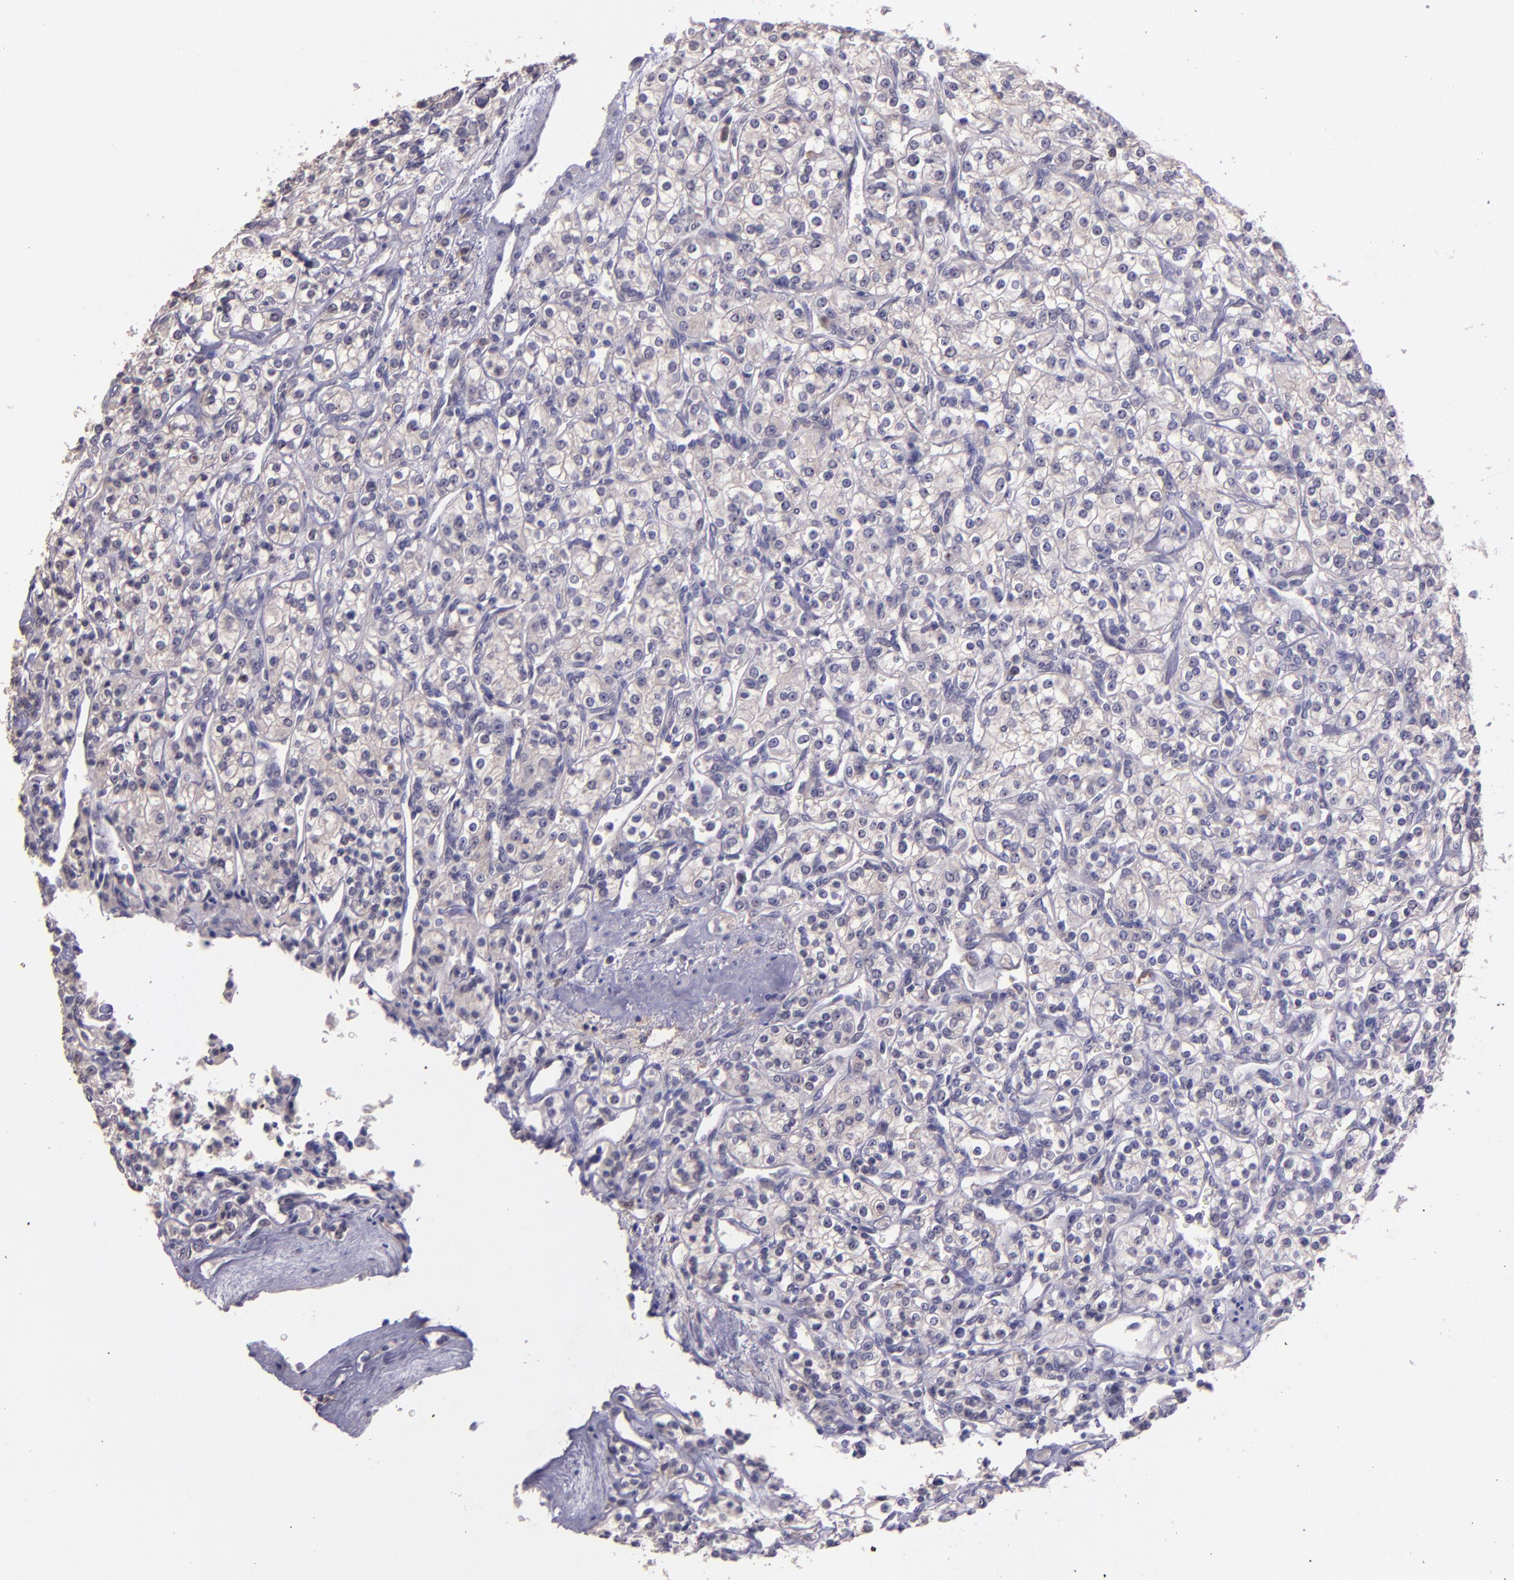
{"staining": {"intensity": "negative", "quantity": "none", "location": "none"}, "tissue": "renal cancer", "cell_type": "Tumor cells", "image_type": "cancer", "snomed": [{"axis": "morphology", "description": "Adenocarcinoma, NOS"}, {"axis": "topography", "description": "Kidney"}], "caption": "Immunohistochemistry of human renal cancer (adenocarcinoma) exhibits no expression in tumor cells.", "gene": "PAPPA", "patient": {"sex": "male", "age": 77}}